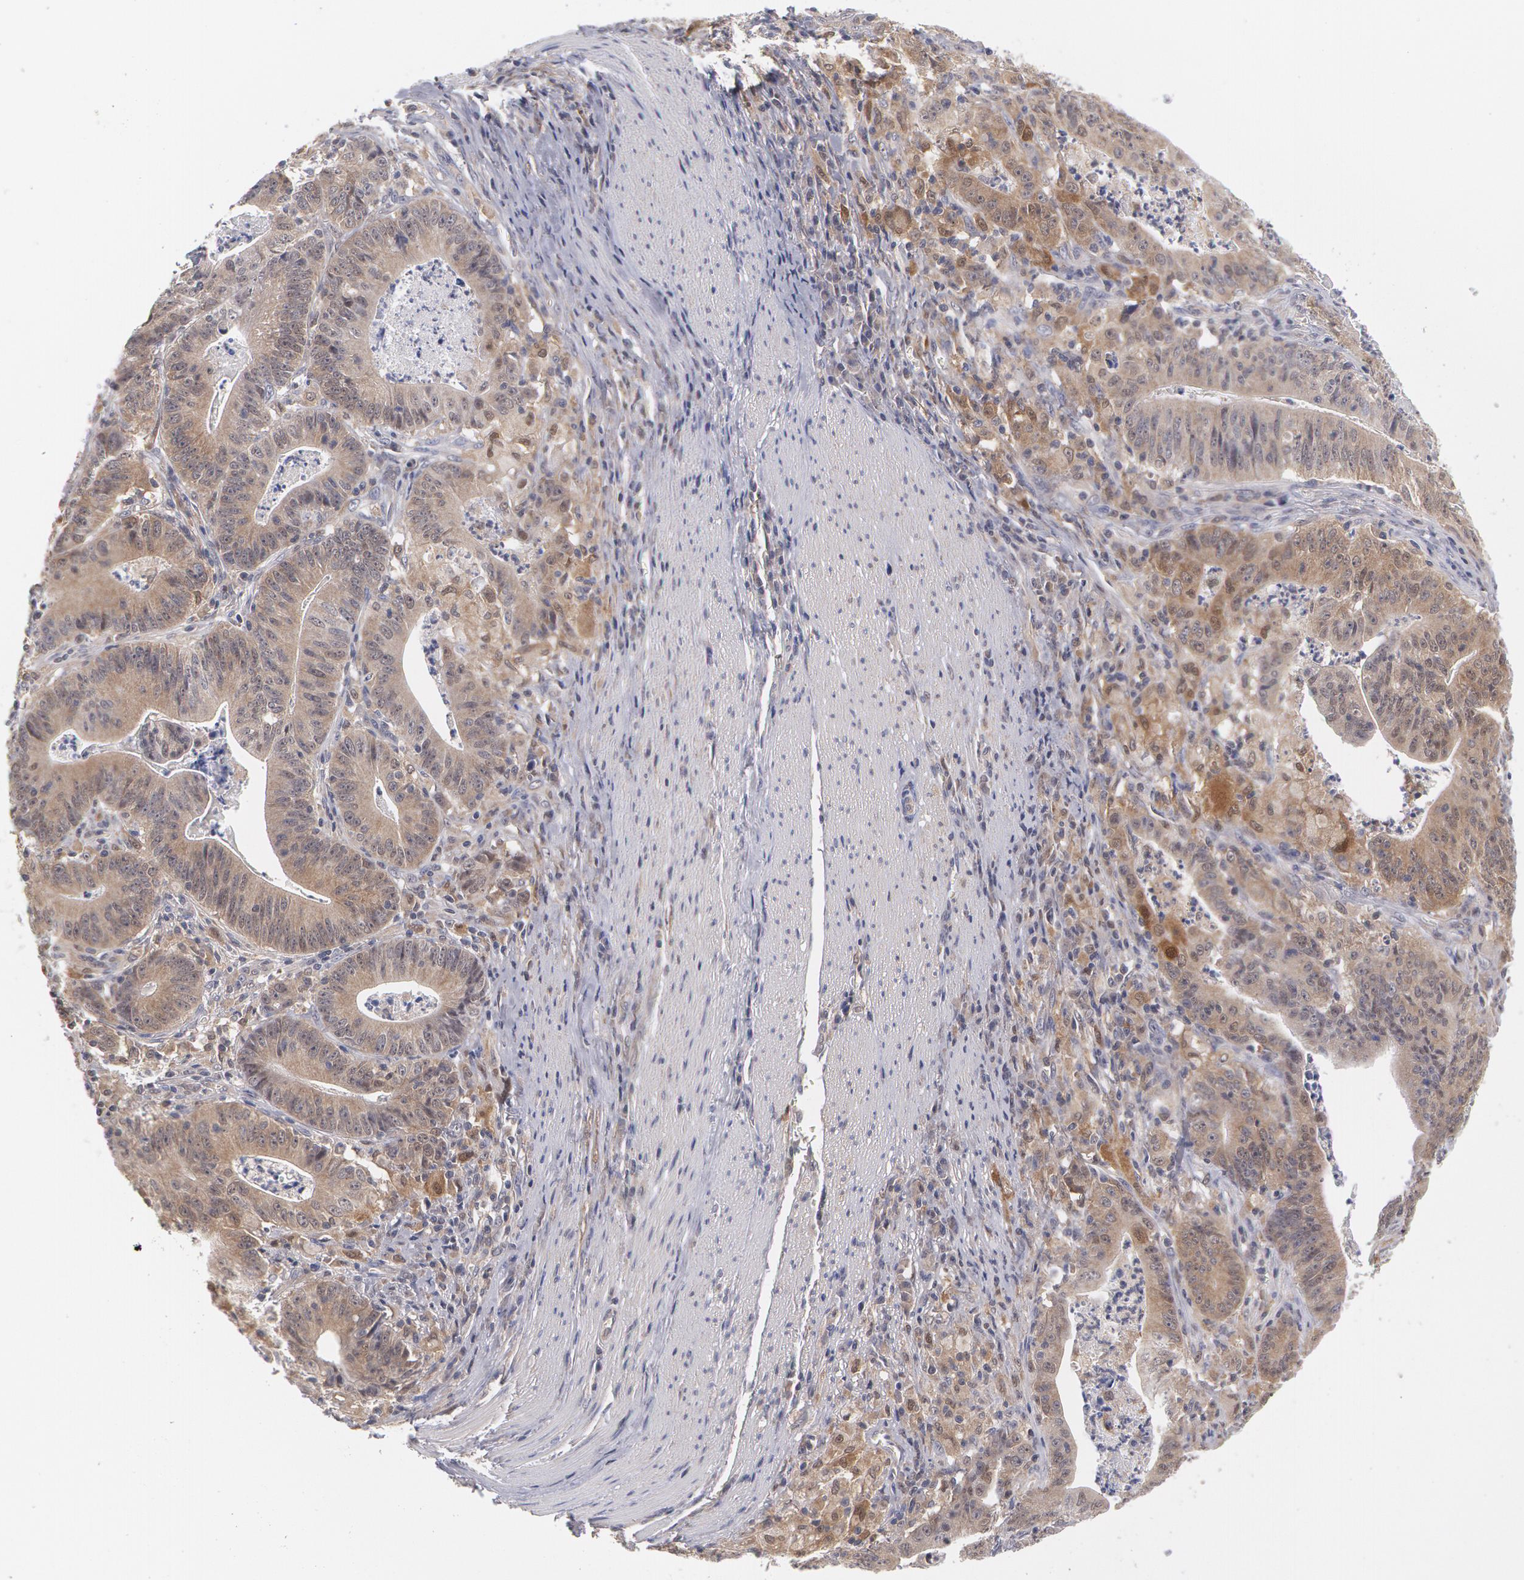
{"staining": {"intensity": "weak", "quantity": "25%-75%", "location": "cytoplasmic/membranous"}, "tissue": "stomach cancer", "cell_type": "Tumor cells", "image_type": "cancer", "snomed": [{"axis": "morphology", "description": "Adenocarcinoma, NOS"}, {"axis": "topography", "description": "Stomach, lower"}], "caption": "Stomach adenocarcinoma stained with a brown dye shows weak cytoplasmic/membranous positive expression in about 25%-75% of tumor cells.", "gene": "TXNRD1", "patient": {"sex": "female", "age": 86}}